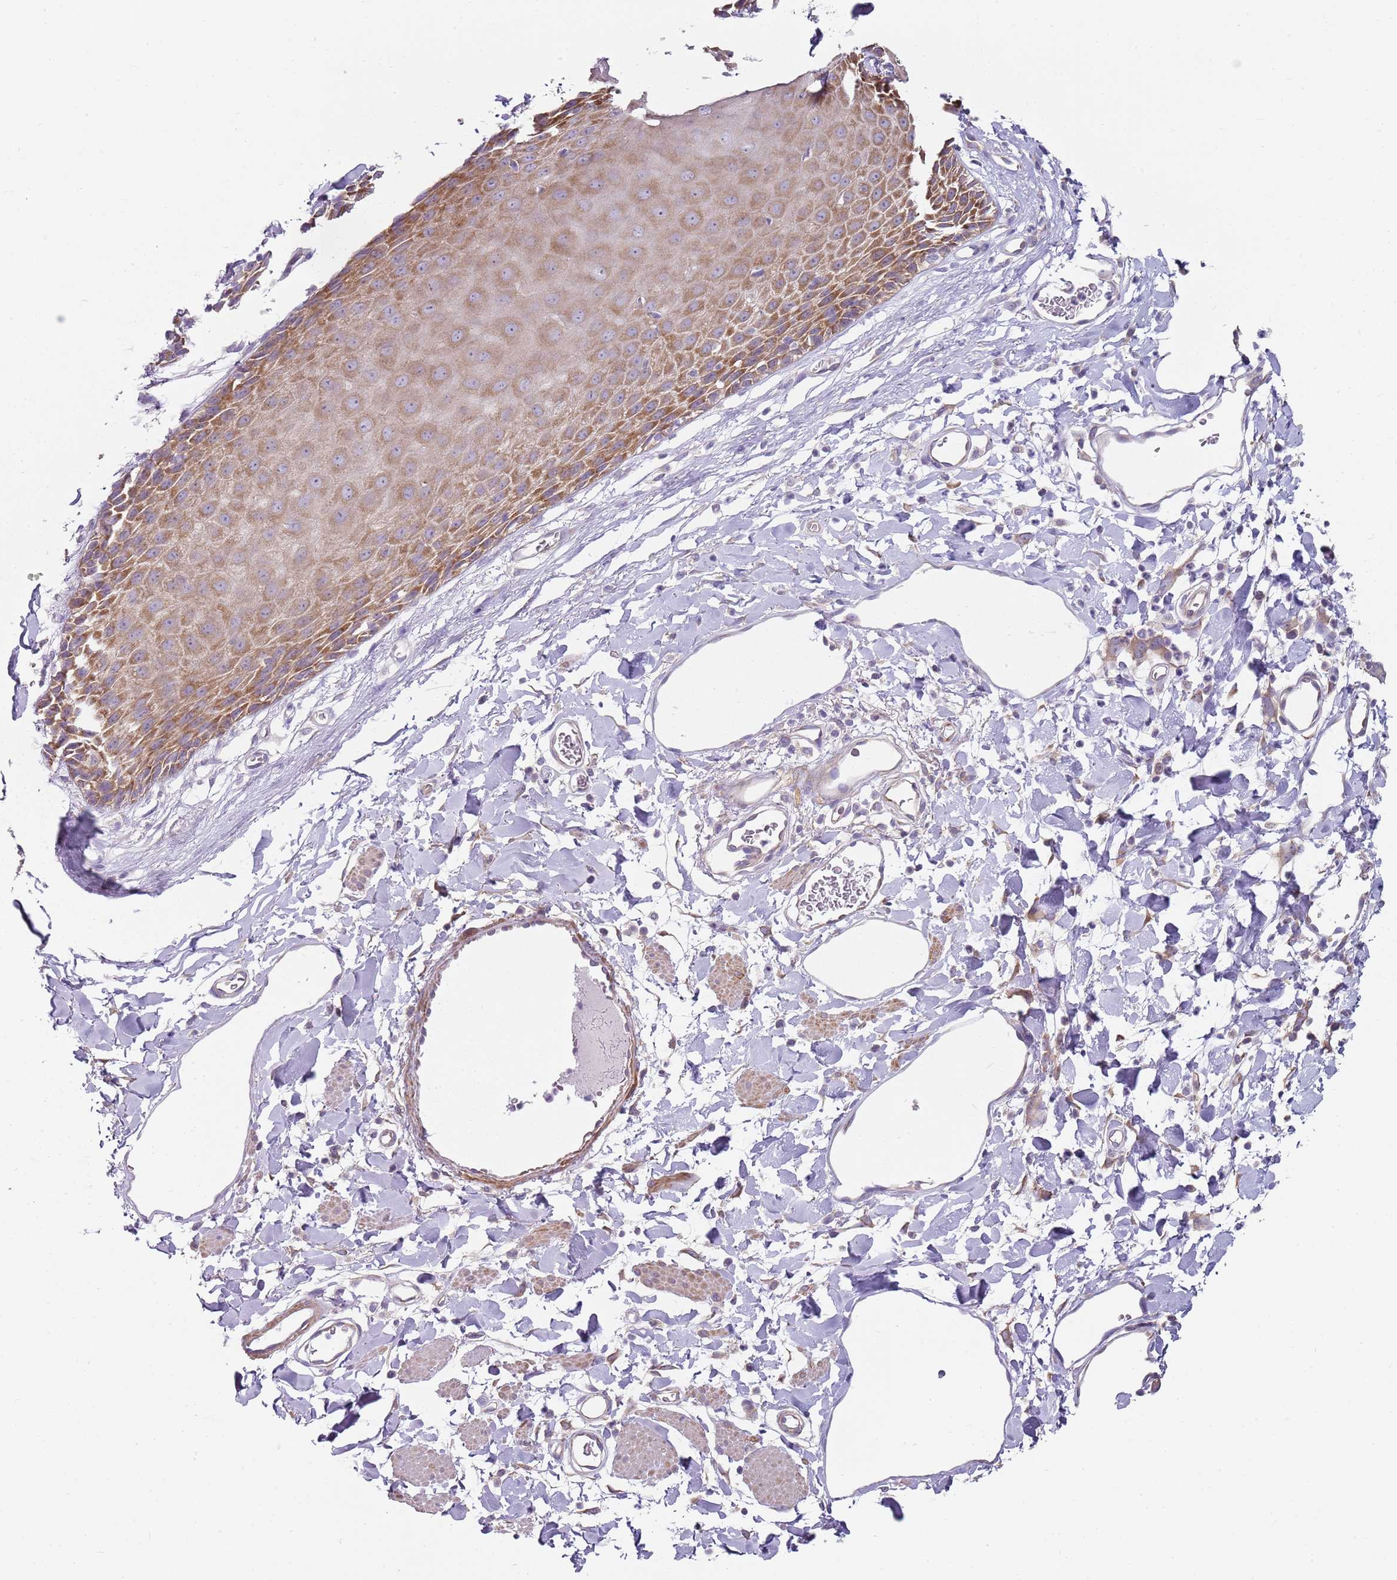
{"staining": {"intensity": "moderate", "quantity": ">75%", "location": "cytoplasmic/membranous"}, "tissue": "skin", "cell_type": "Epidermal cells", "image_type": "normal", "snomed": [{"axis": "morphology", "description": "Normal tissue, NOS"}, {"axis": "topography", "description": "Vulva"}], "caption": "Immunohistochemistry histopathology image of unremarkable skin: skin stained using immunohistochemistry (IHC) reveals medium levels of moderate protein expression localized specifically in the cytoplasmic/membranous of epidermal cells, appearing as a cytoplasmic/membranous brown color.", "gene": "SLC26A6", "patient": {"sex": "female", "age": 68}}